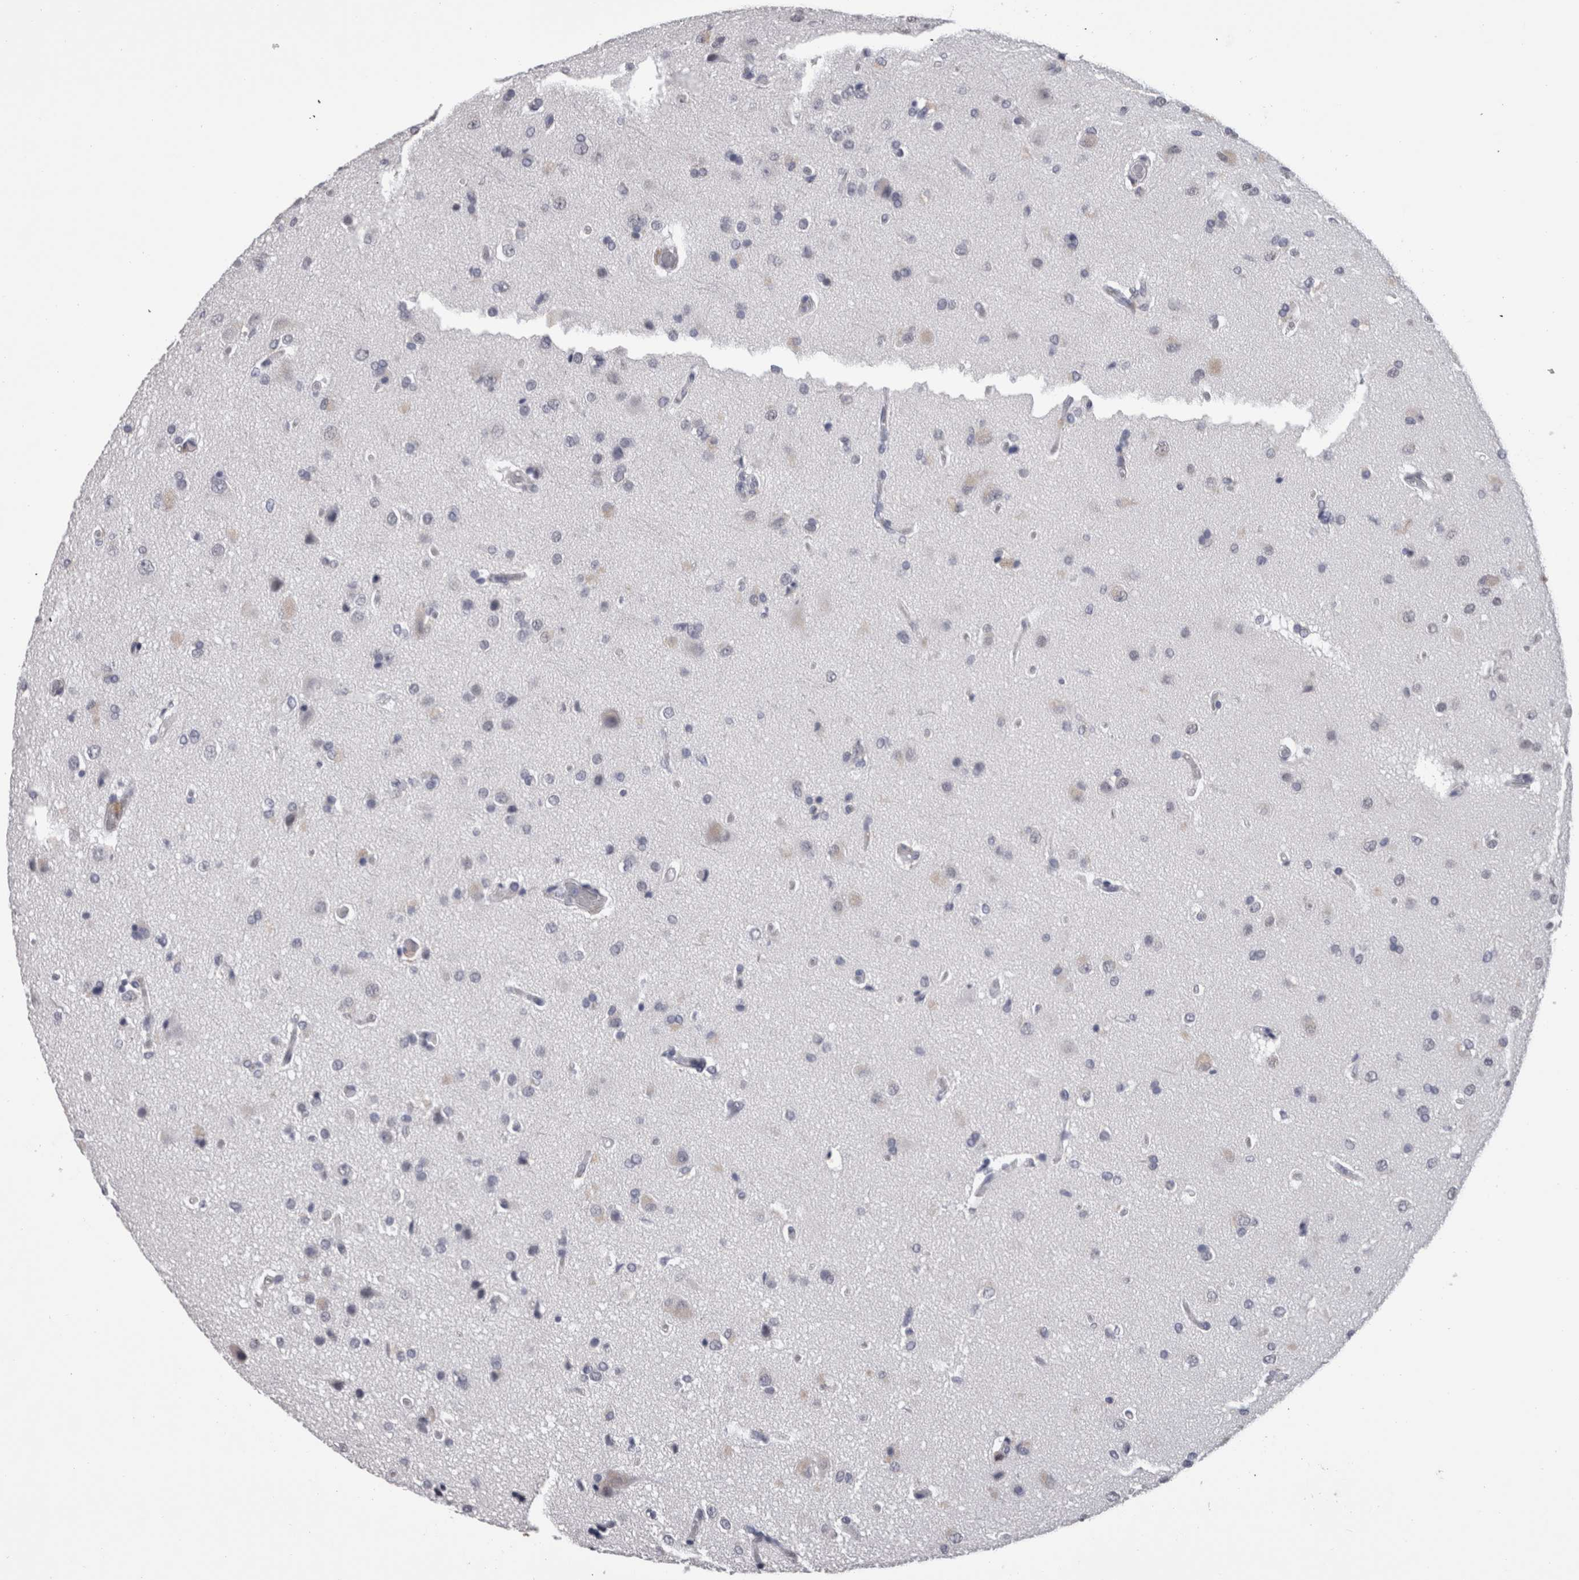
{"staining": {"intensity": "moderate", "quantity": "<25%", "location": "nuclear"}, "tissue": "glioma", "cell_type": "Tumor cells", "image_type": "cancer", "snomed": [{"axis": "morphology", "description": "Glioma, malignant, High grade"}, {"axis": "topography", "description": "Brain"}], "caption": "A low amount of moderate nuclear staining is seen in approximately <25% of tumor cells in glioma tissue. The staining was performed using DAB (3,3'-diaminobenzidine) to visualize the protein expression in brown, while the nuclei were stained in blue with hematoxylin (Magnification: 20x).", "gene": "DDX17", "patient": {"sex": "male", "age": 72}}